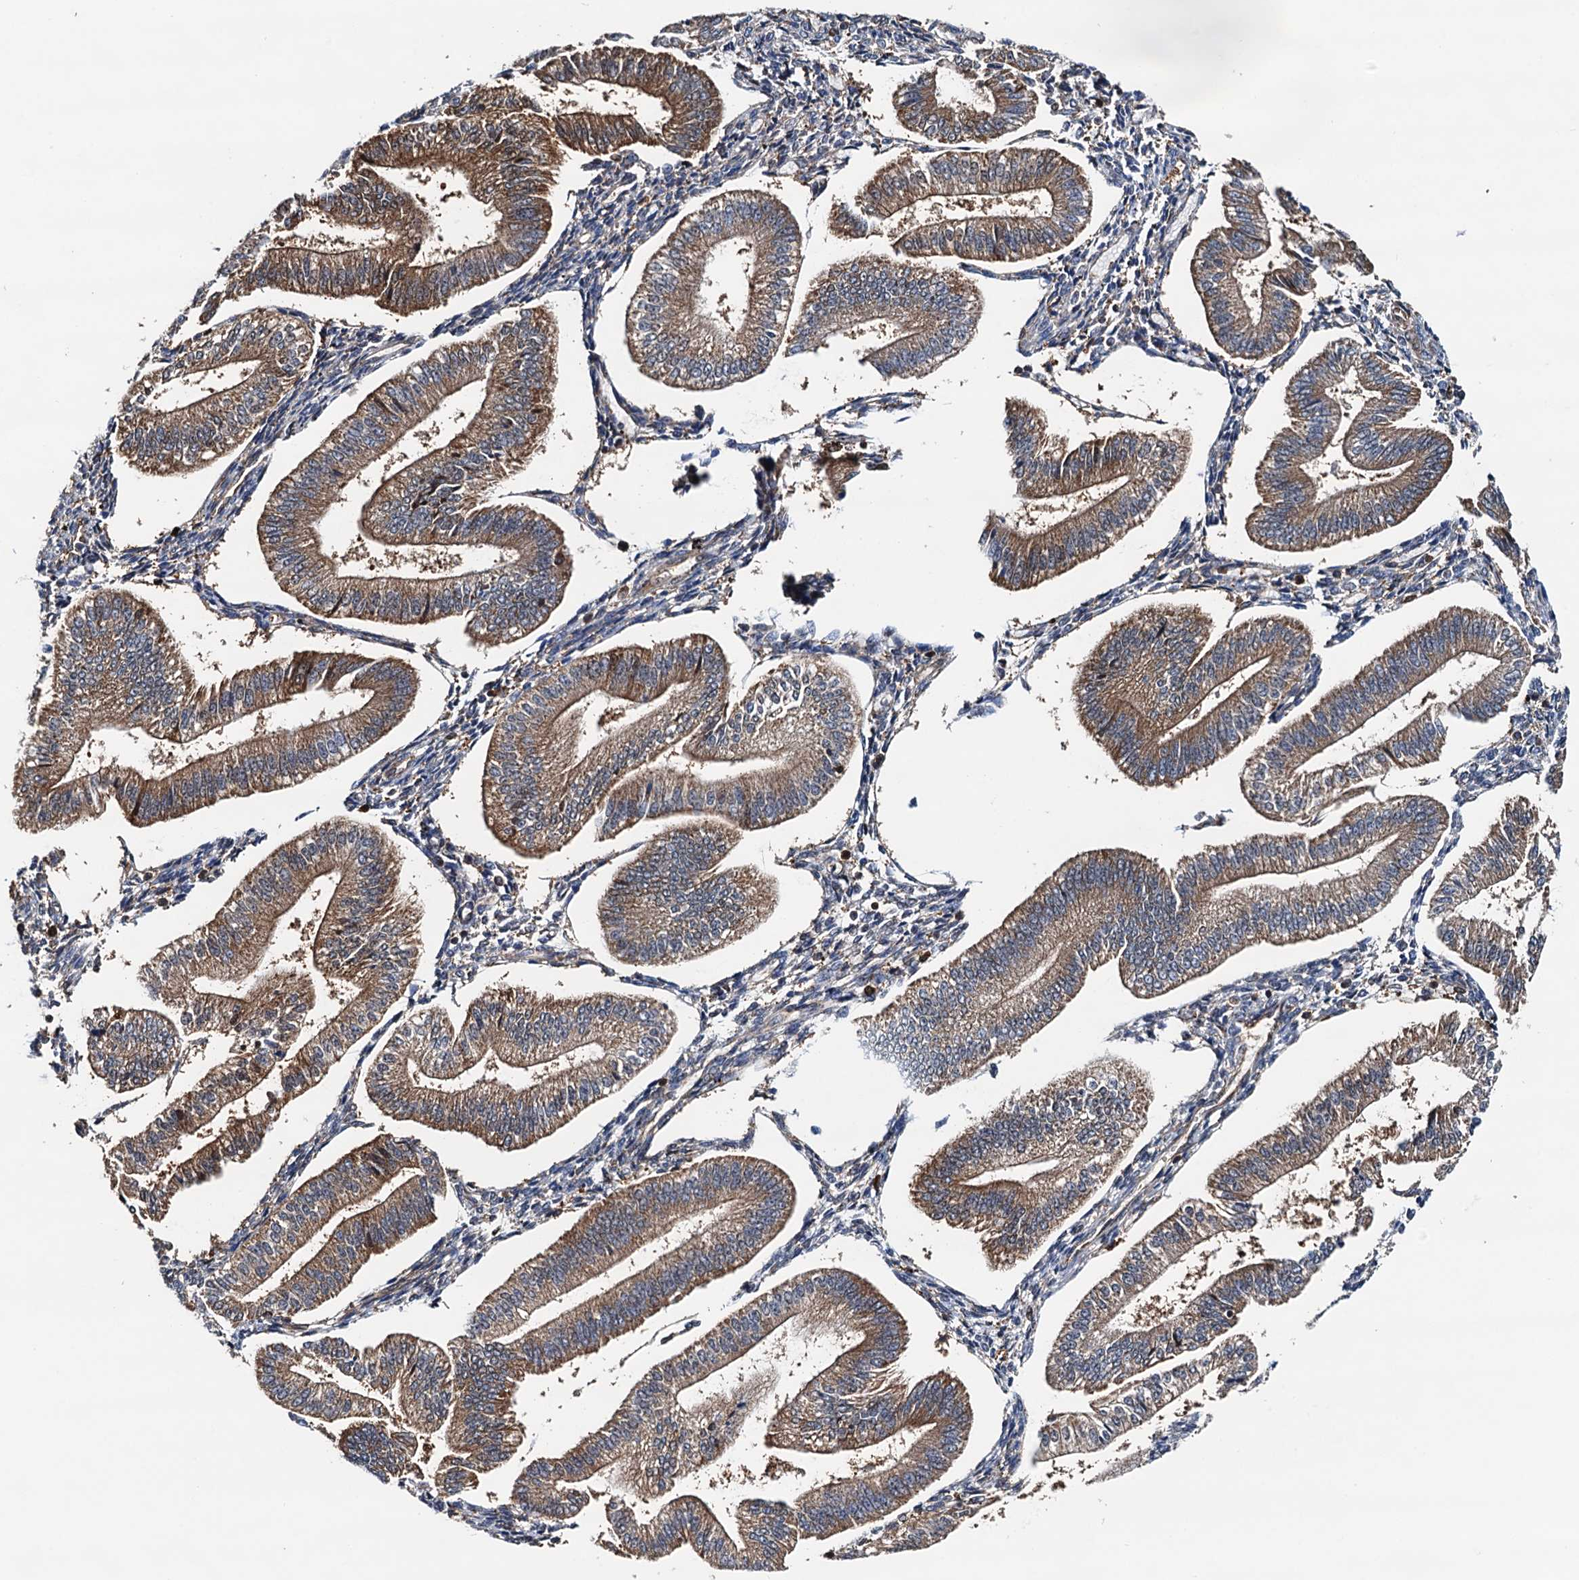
{"staining": {"intensity": "weak", "quantity": "<25%", "location": "cytoplasmic/membranous"}, "tissue": "endometrium", "cell_type": "Cells in endometrial stroma", "image_type": "normal", "snomed": [{"axis": "morphology", "description": "Normal tissue, NOS"}, {"axis": "topography", "description": "Endometrium"}], "caption": "IHC micrograph of unremarkable human endometrium stained for a protein (brown), which exhibits no expression in cells in endometrial stroma. (Stains: DAB IHC with hematoxylin counter stain, Microscopy: brightfield microscopy at high magnification).", "gene": "USP6NL", "patient": {"sex": "female", "age": 34}}